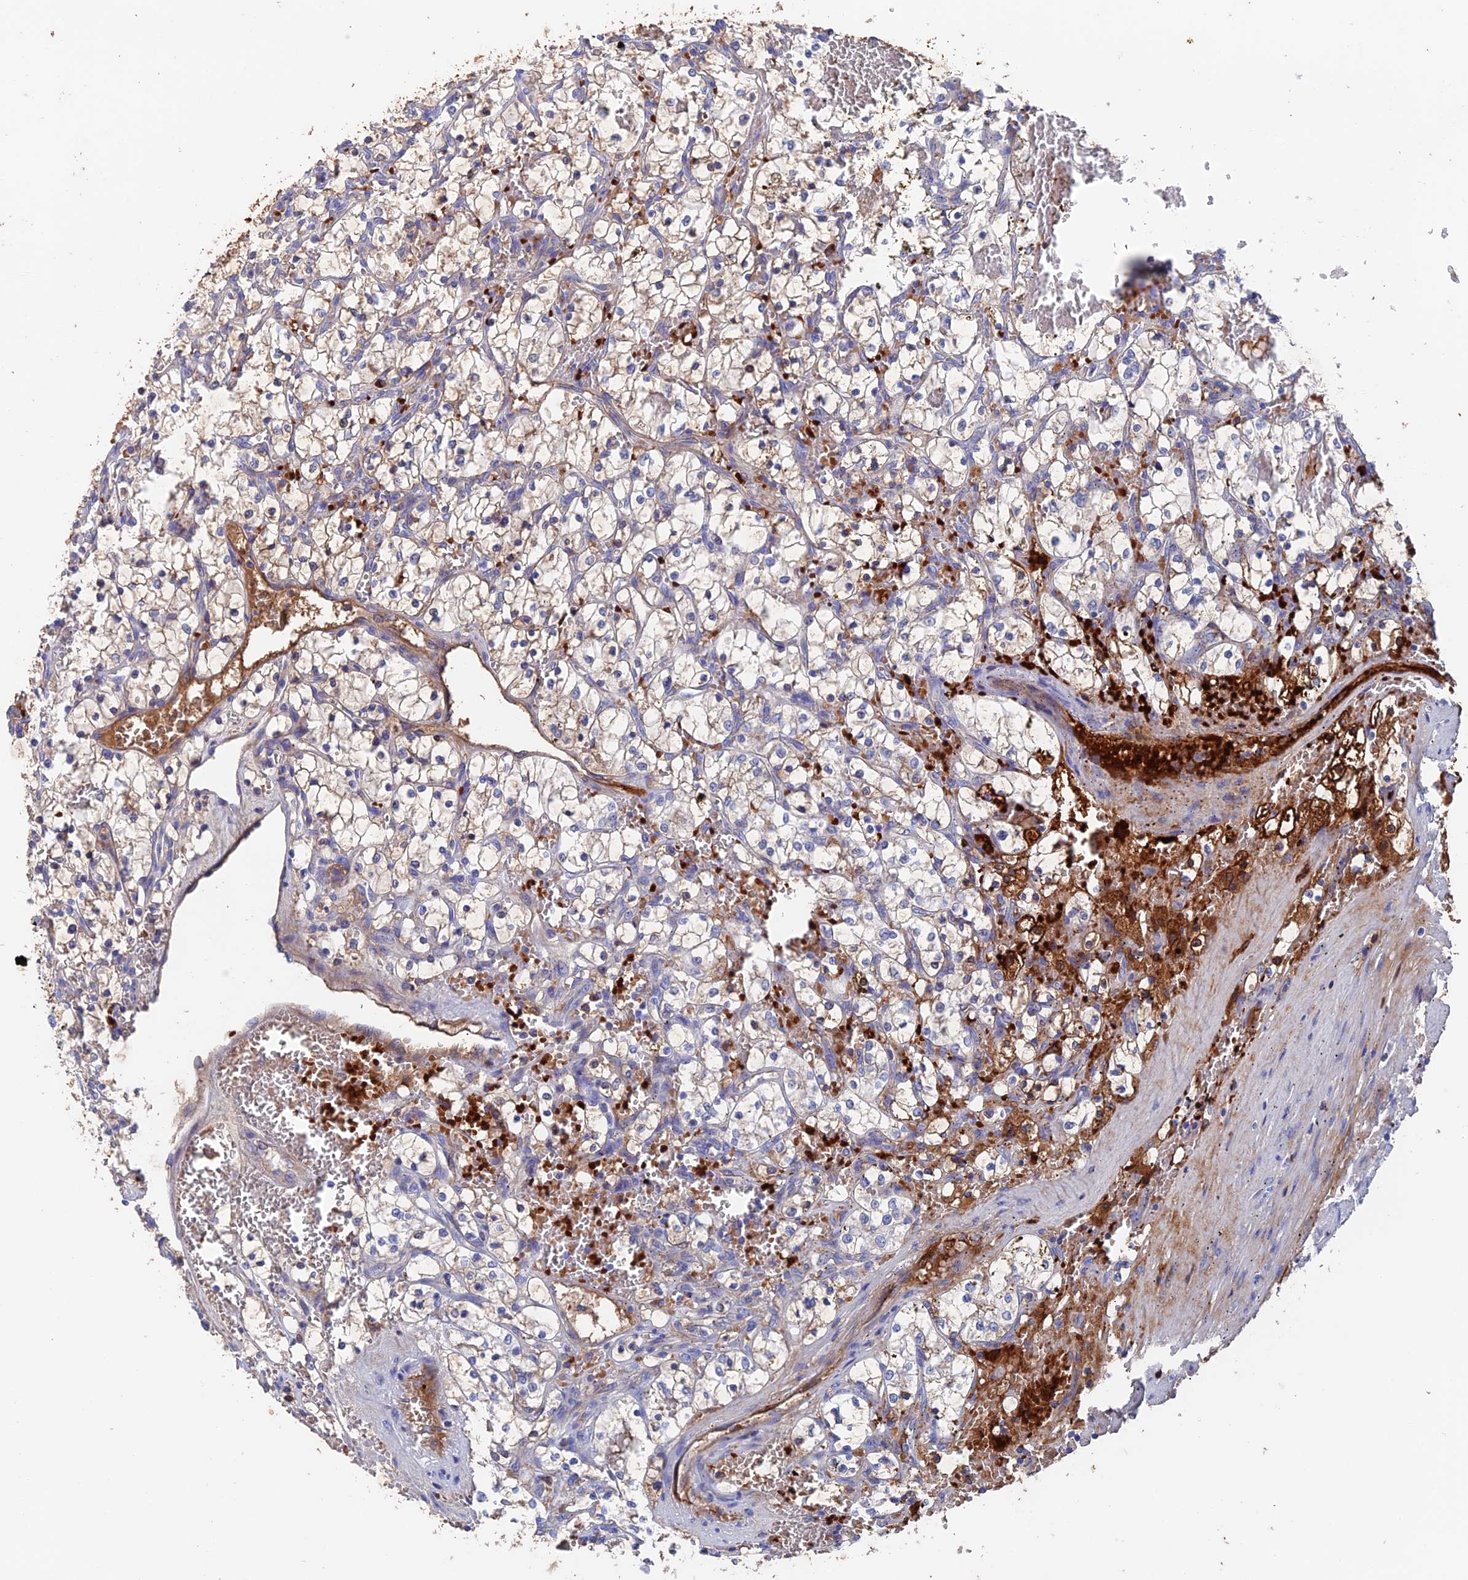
{"staining": {"intensity": "negative", "quantity": "none", "location": "none"}, "tissue": "renal cancer", "cell_type": "Tumor cells", "image_type": "cancer", "snomed": [{"axis": "morphology", "description": "Adenocarcinoma, NOS"}, {"axis": "topography", "description": "Kidney"}], "caption": "Image shows no significant protein staining in tumor cells of renal adenocarcinoma. (Brightfield microscopy of DAB (3,3'-diaminobenzidine) immunohistochemistry at high magnification).", "gene": "HPF1", "patient": {"sex": "female", "age": 69}}